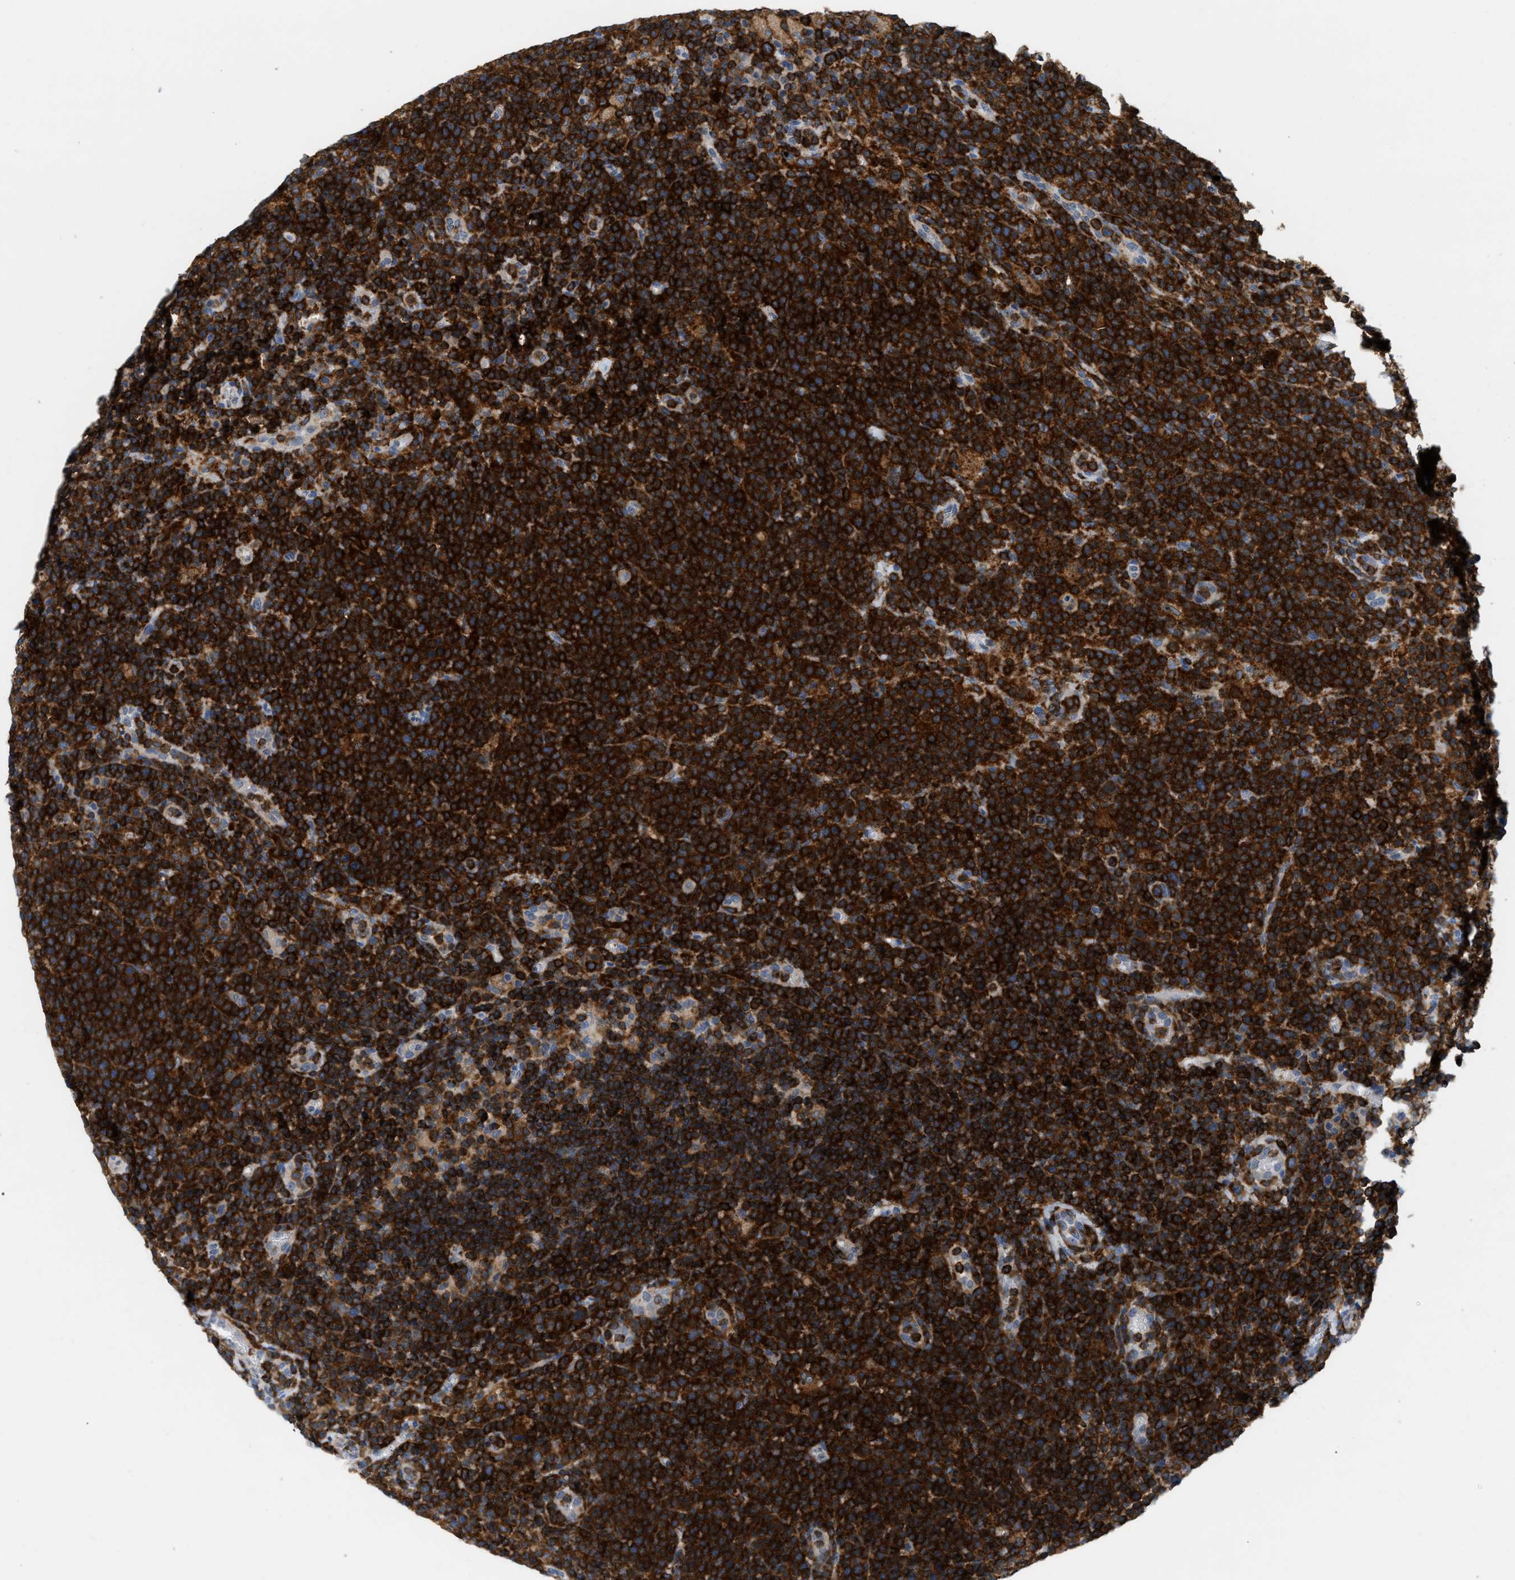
{"staining": {"intensity": "strong", "quantity": ">75%", "location": "cytoplasmic/membranous"}, "tissue": "lymphoma", "cell_type": "Tumor cells", "image_type": "cancer", "snomed": [{"axis": "morphology", "description": "Malignant lymphoma, non-Hodgkin's type, High grade"}, {"axis": "topography", "description": "Lymph node"}], "caption": "DAB immunohistochemical staining of human high-grade malignant lymphoma, non-Hodgkin's type shows strong cytoplasmic/membranous protein expression in approximately >75% of tumor cells.", "gene": "INPP5D", "patient": {"sex": "male", "age": 61}}